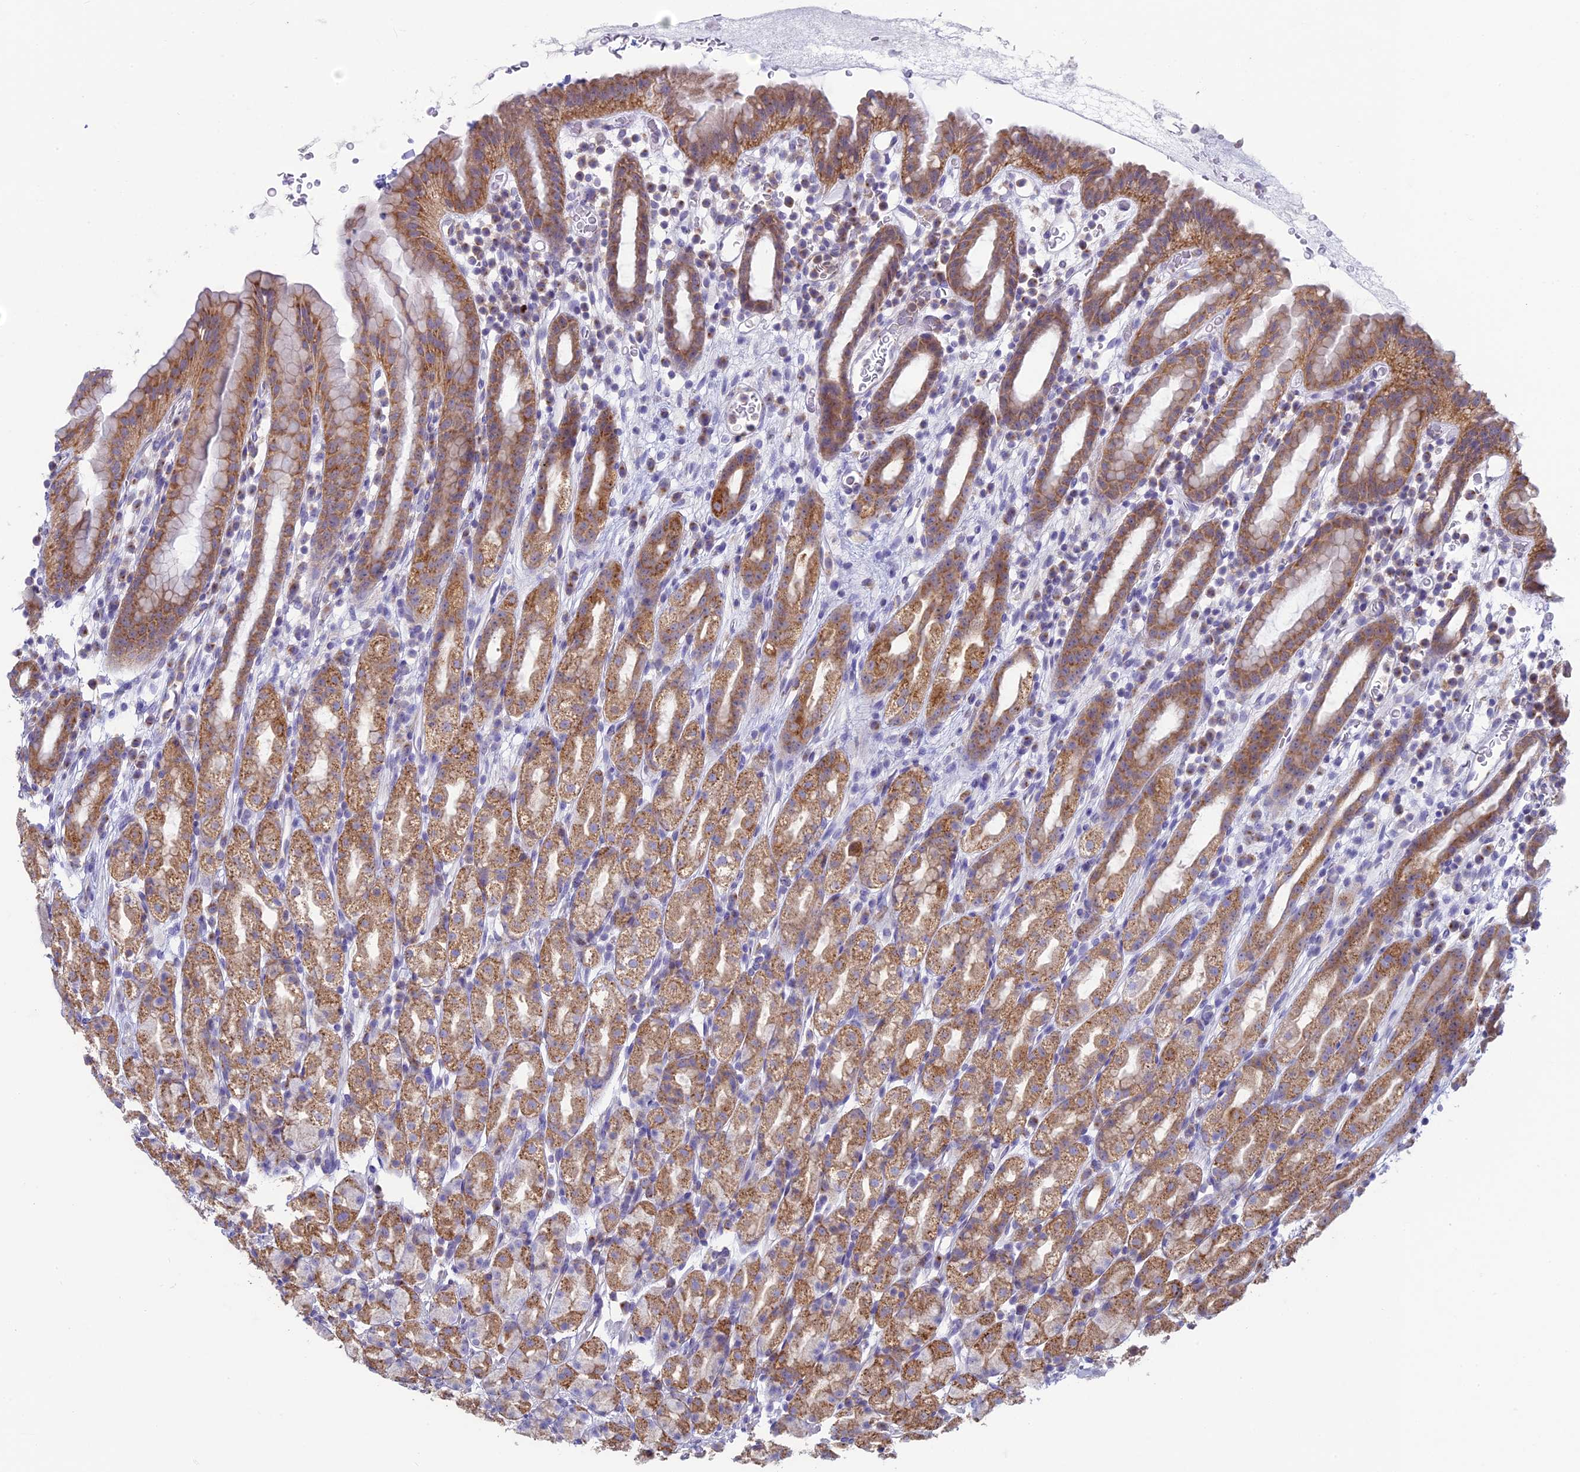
{"staining": {"intensity": "moderate", "quantity": ">75%", "location": "cytoplasmic/membranous"}, "tissue": "stomach", "cell_type": "Glandular cells", "image_type": "normal", "snomed": [{"axis": "morphology", "description": "Normal tissue, NOS"}, {"axis": "topography", "description": "Stomach, upper"}], "caption": "Protein staining of benign stomach shows moderate cytoplasmic/membranous expression in approximately >75% of glandular cells.", "gene": "CLINT1", "patient": {"sex": "male", "age": 47}}